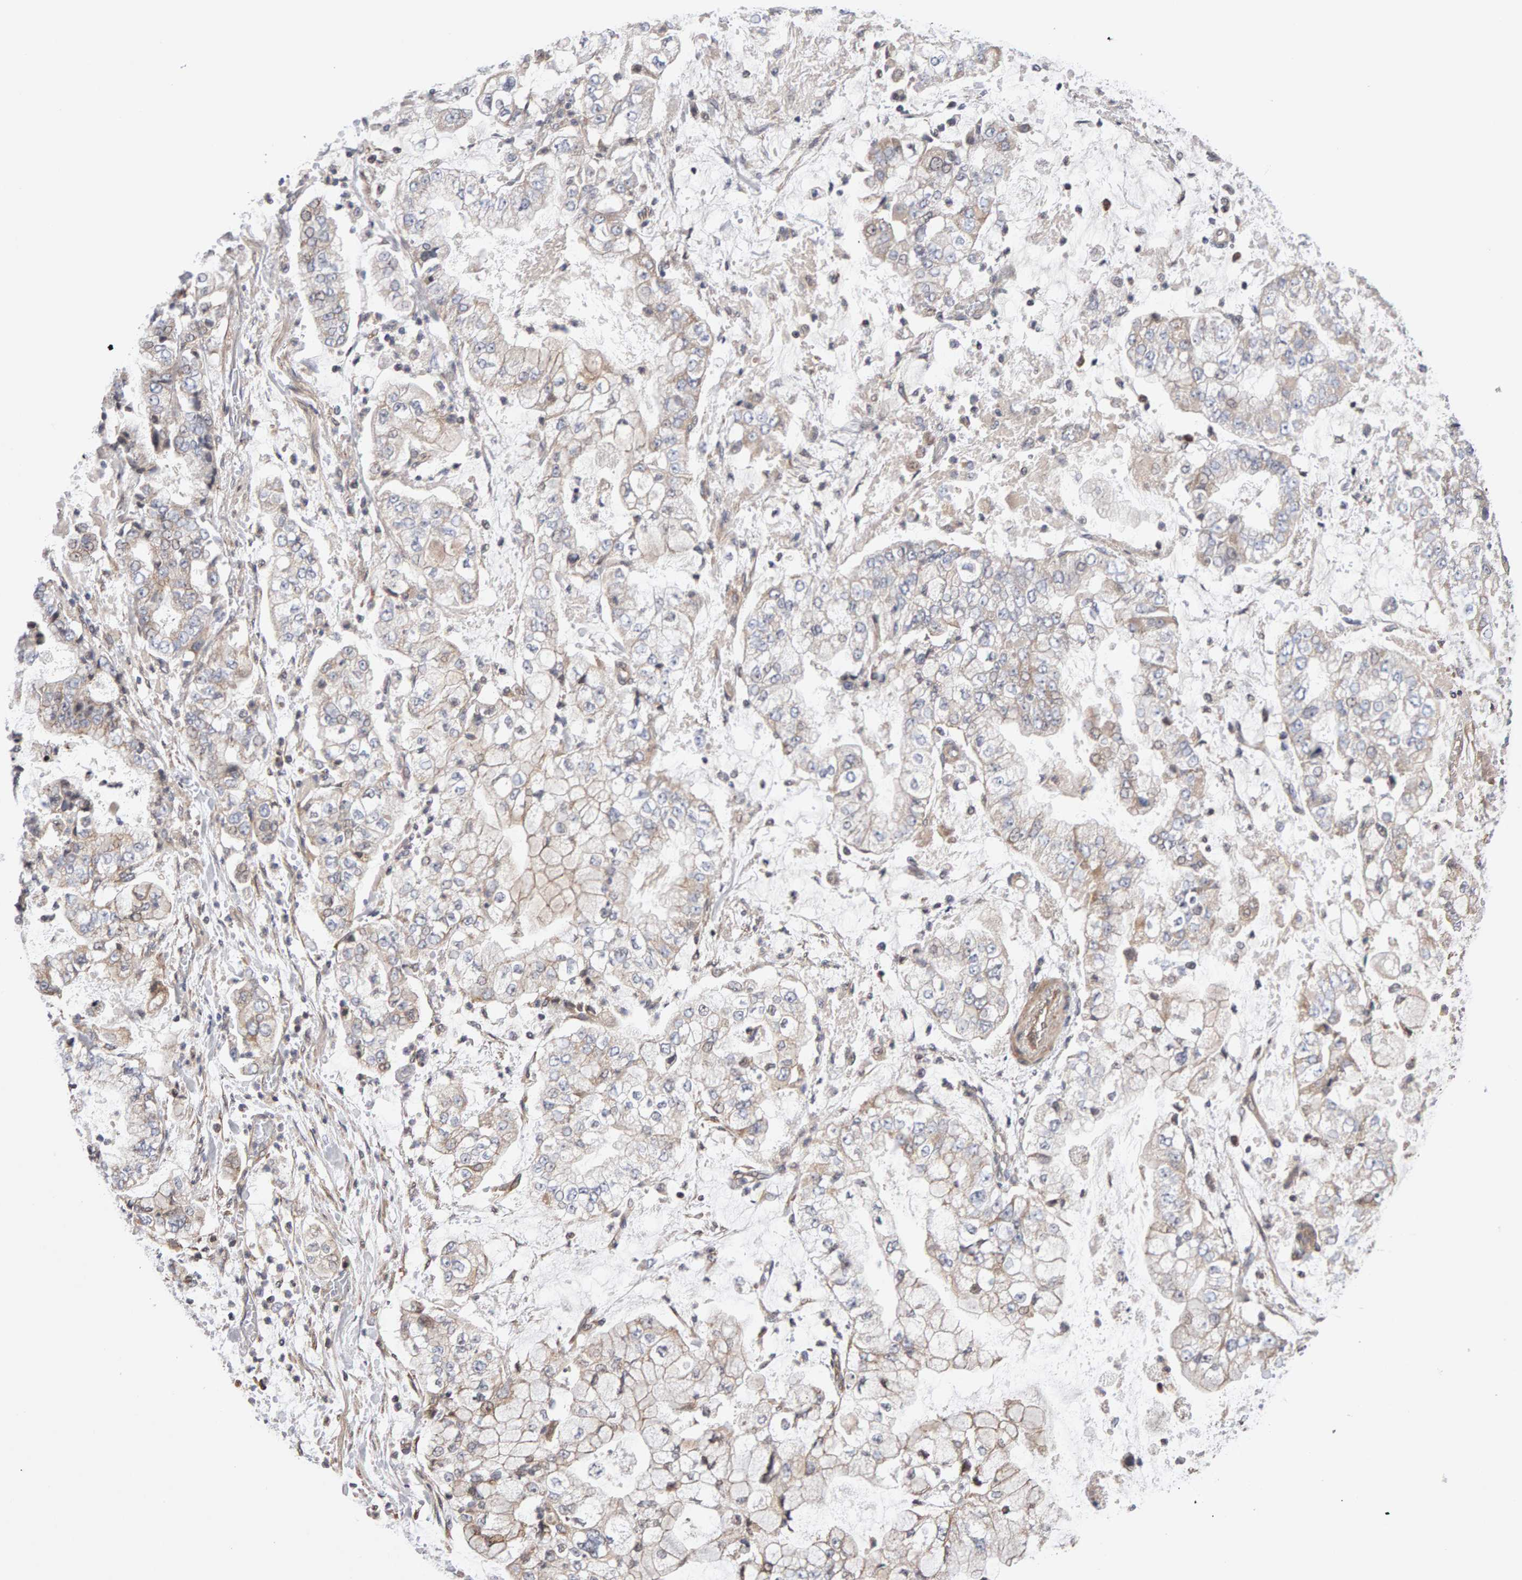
{"staining": {"intensity": "weak", "quantity": "25%-75%", "location": "cytoplasmic/membranous"}, "tissue": "stomach cancer", "cell_type": "Tumor cells", "image_type": "cancer", "snomed": [{"axis": "morphology", "description": "Adenocarcinoma, NOS"}, {"axis": "topography", "description": "Stomach"}], "caption": "The immunohistochemical stain labels weak cytoplasmic/membranous expression in tumor cells of stomach cancer (adenocarcinoma) tissue. Immunohistochemistry stains the protein in brown and the nuclei are stained blue.", "gene": "LZTS1", "patient": {"sex": "male", "age": 76}}